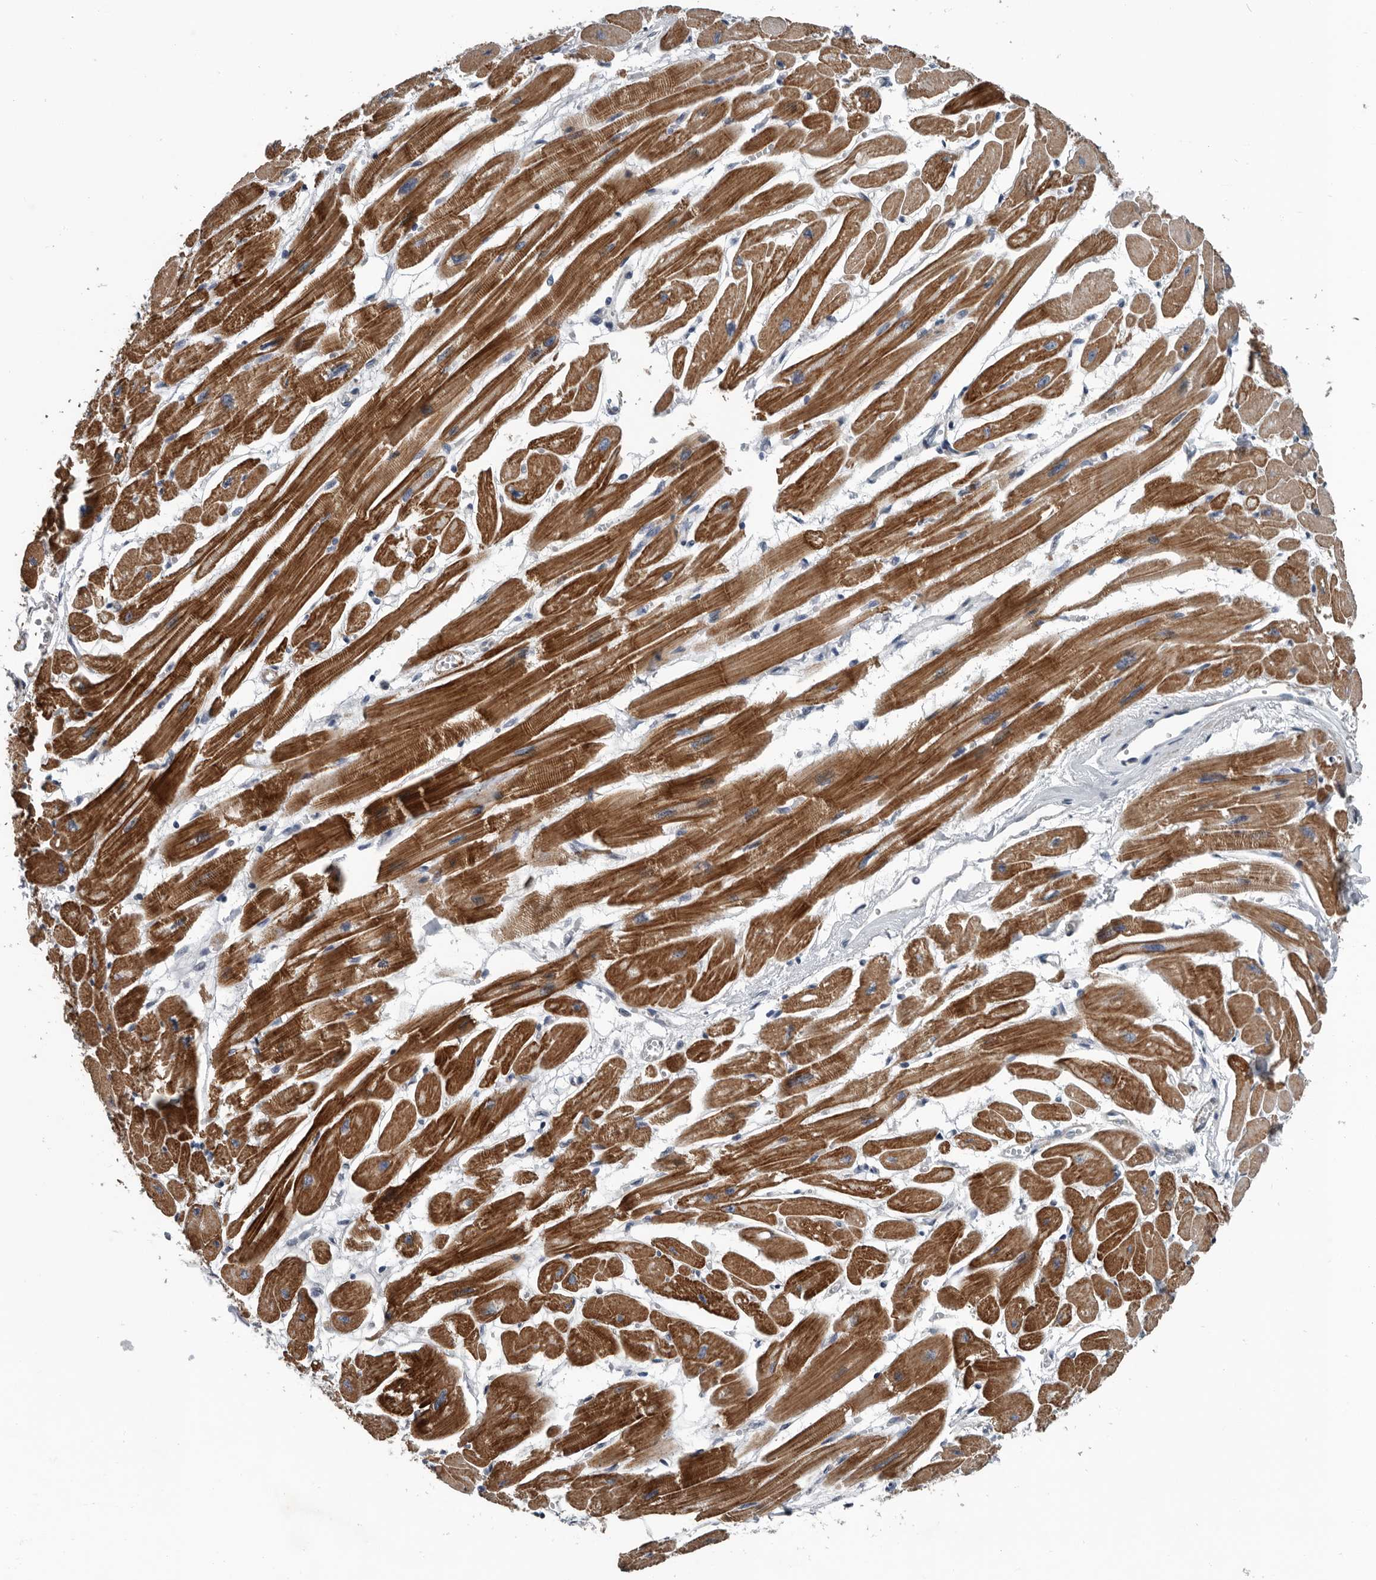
{"staining": {"intensity": "strong", "quantity": ">75%", "location": "cytoplasmic/membranous"}, "tissue": "heart muscle", "cell_type": "Cardiomyocytes", "image_type": "normal", "snomed": [{"axis": "morphology", "description": "Normal tissue, NOS"}, {"axis": "topography", "description": "Heart"}], "caption": "Brown immunohistochemical staining in unremarkable human heart muscle displays strong cytoplasmic/membranous staining in about >75% of cardiomyocytes. (Stains: DAB in brown, nuclei in blue, Microscopy: brightfield microscopy at high magnification).", "gene": "DPY19L4", "patient": {"sex": "female", "age": 54}}